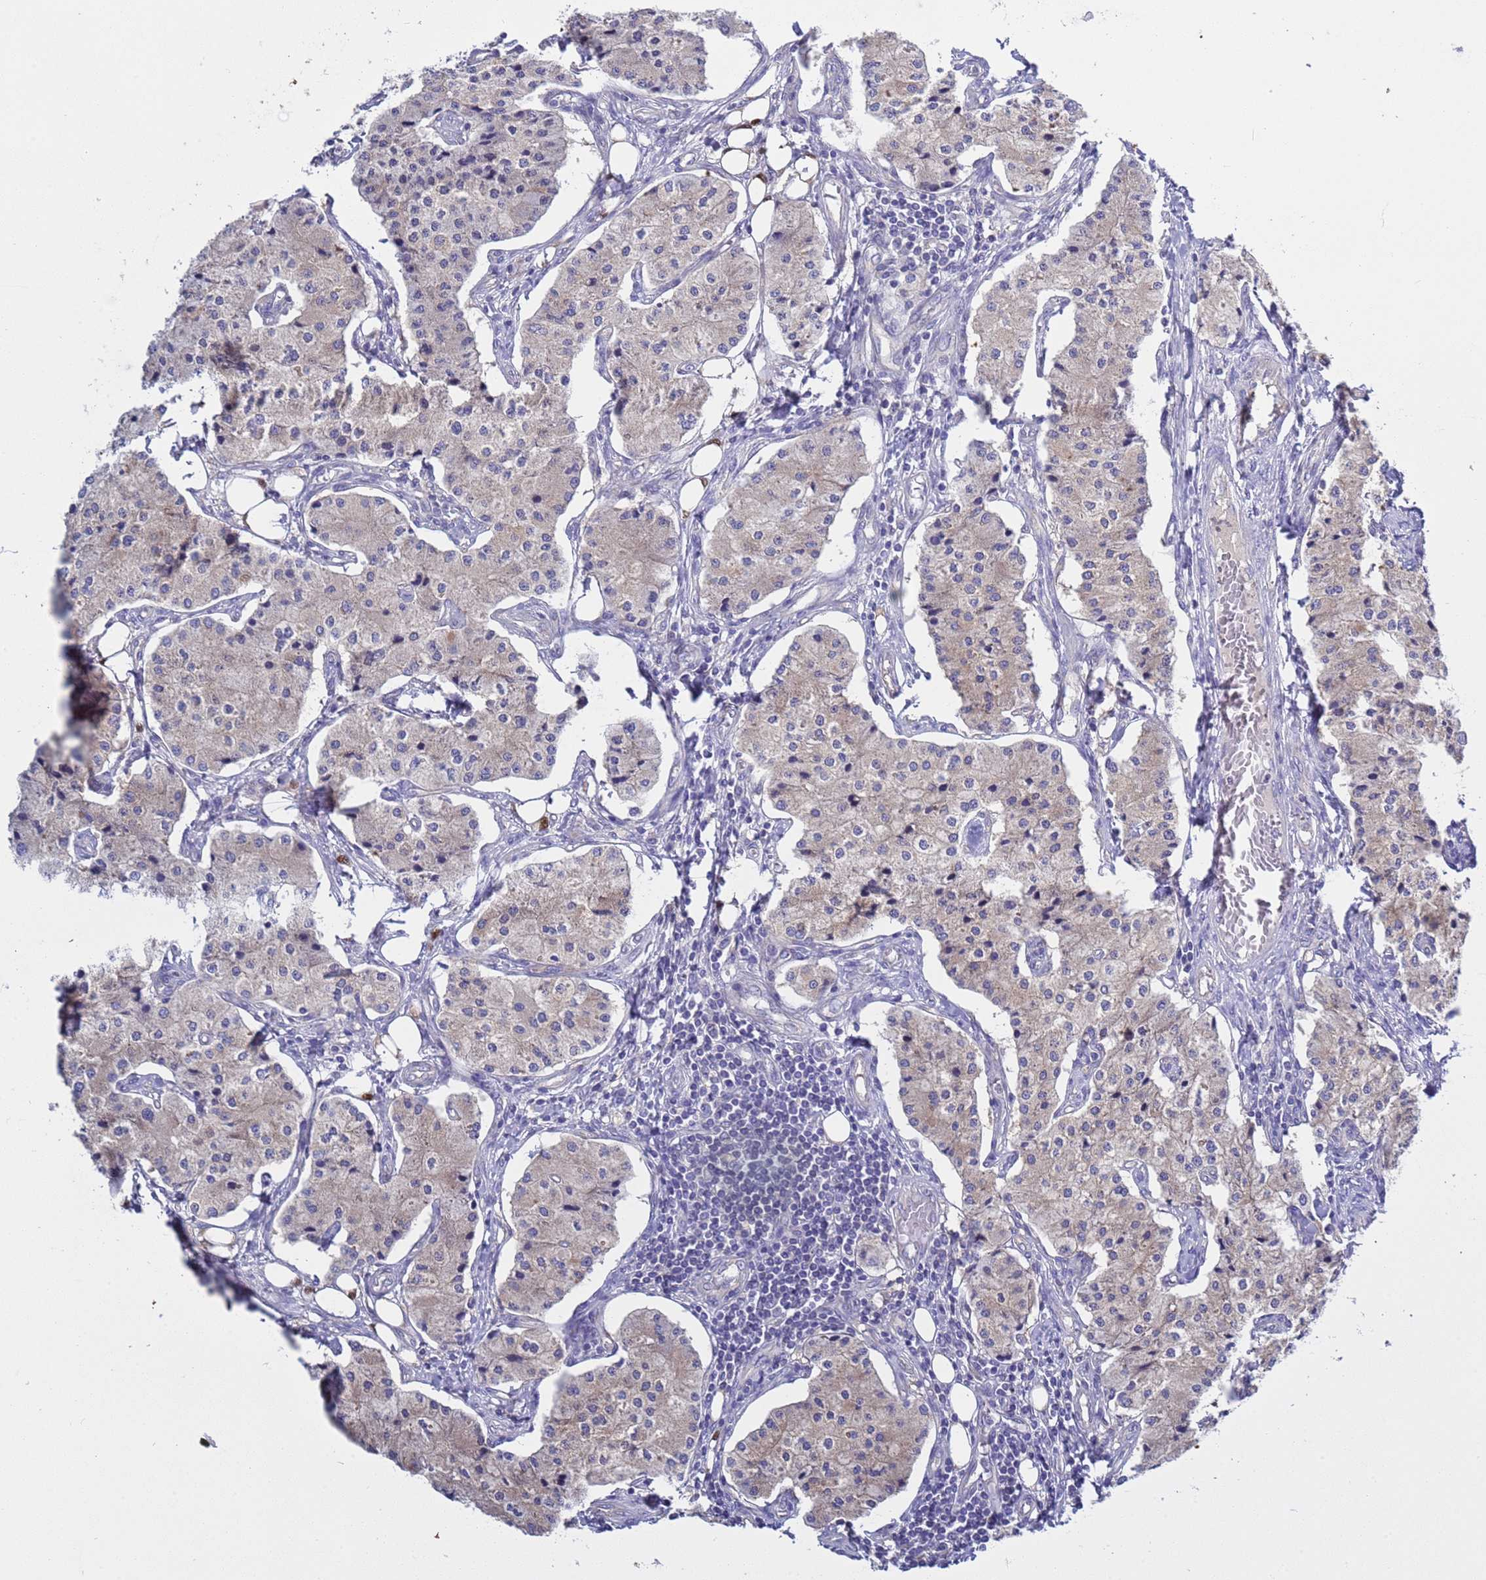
{"staining": {"intensity": "weak", "quantity": "<25%", "location": "cytoplasmic/membranous"}, "tissue": "carcinoid", "cell_type": "Tumor cells", "image_type": "cancer", "snomed": [{"axis": "morphology", "description": "Carcinoid, malignant, NOS"}, {"axis": "topography", "description": "Colon"}], "caption": "High magnification brightfield microscopy of malignant carcinoid stained with DAB (brown) and counterstained with hematoxylin (blue): tumor cells show no significant staining. The staining was performed using DAB (3,3'-diaminobenzidine) to visualize the protein expression in brown, while the nuclei were stained in blue with hematoxylin (Magnification: 20x).", "gene": "RC3H2", "patient": {"sex": "female", "age": 52}}